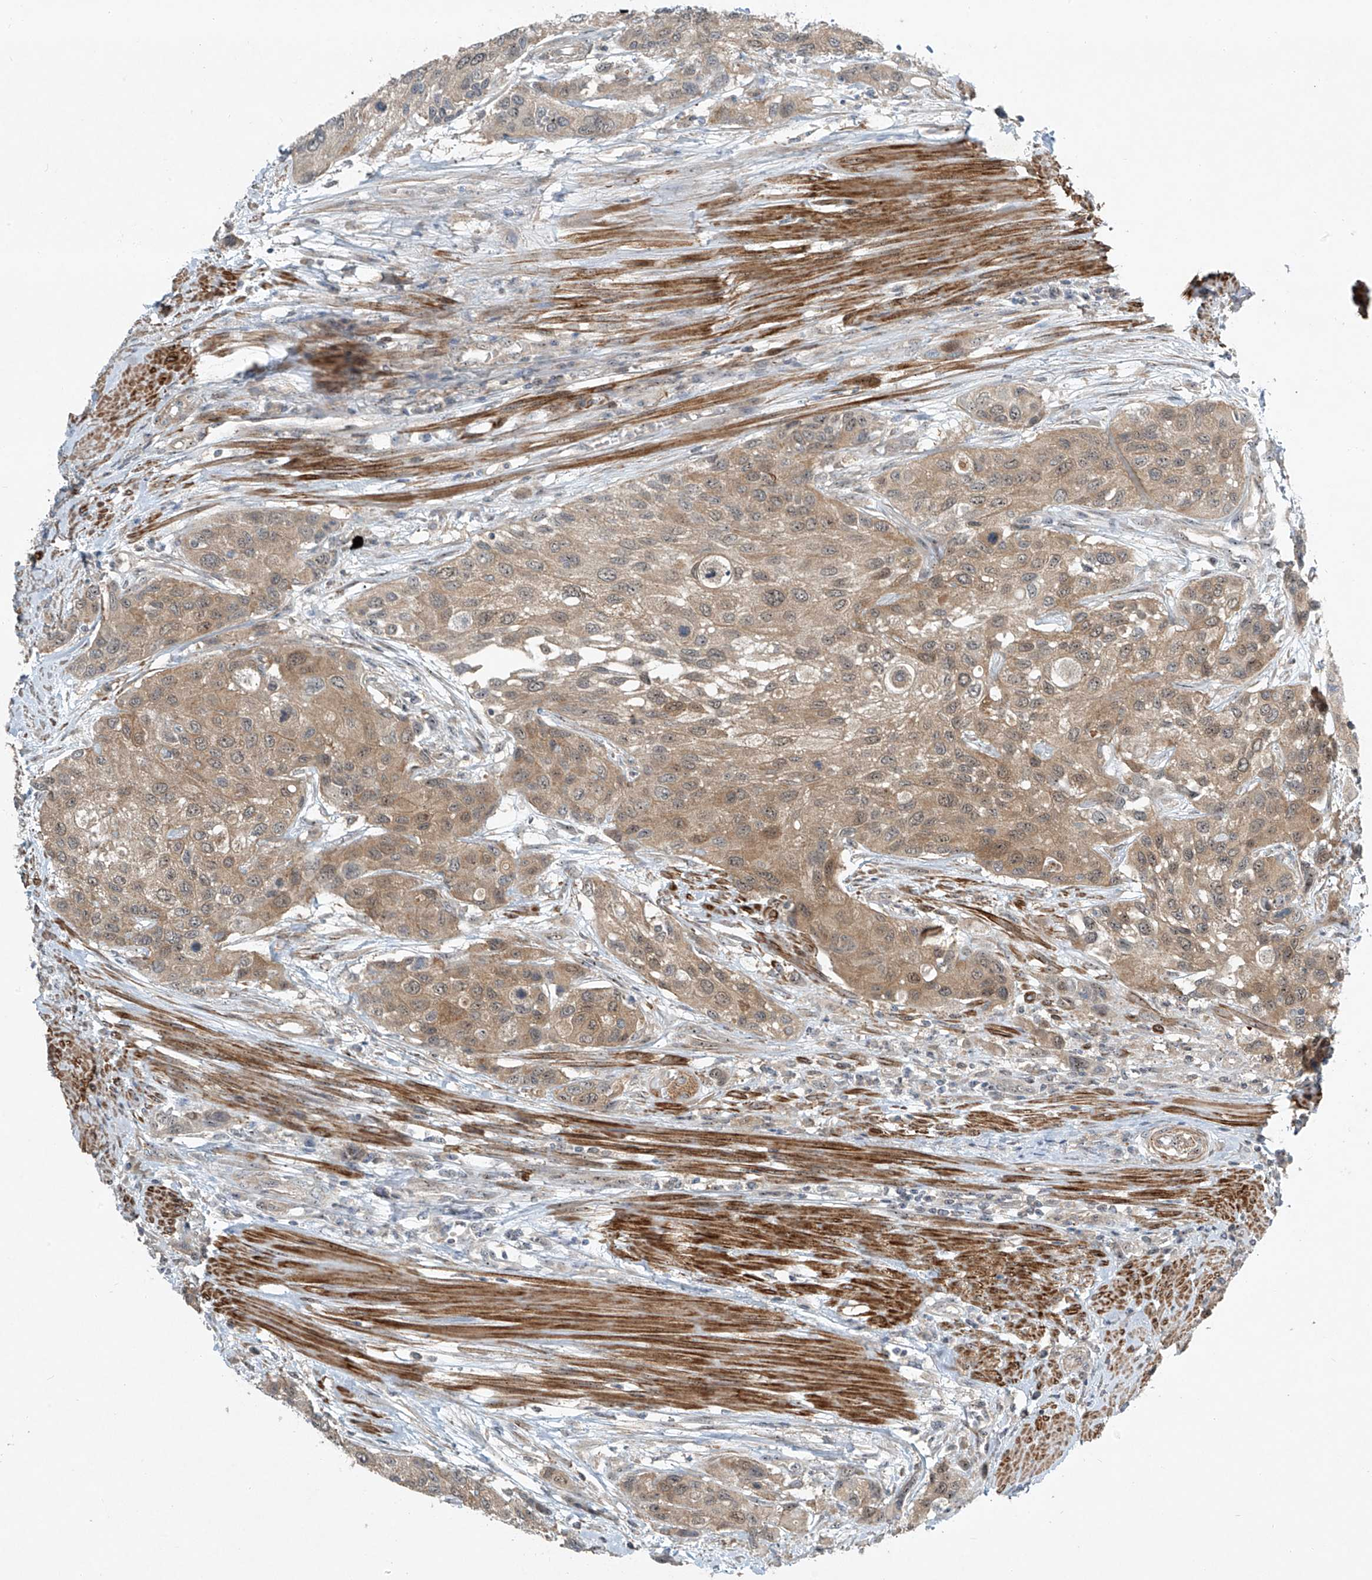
{"staining": {"intensity": "weak", "quantity": ">75%", "location": "cytoplasmic/membranous"}, "tissue": "urothelial cancer", "cell_type": "Tumor cells", "image_type": "cancer", "snomed": [{"axis": "morphology", "description": "Normal tissue, NOS"}, {"axis": "morphology", "description": "Urothelial carcinoma, High grade"}, {"axis": "topography", "description": "Vascular tissue"}, {"axis": "topography", "description": "Urinary bladder"}], "caption": "IHC of human urothelial cancer shows low levels of weak cytoplasmic/membranous expression in about >75% of tumor cells. Using DAB (3,3'-diaminobenzidine) (brown) and hematoxylin (blue) stains, captured at high magnification using brightfield microscopy.", "gene": "PPCS", "patient": {"sex": "female", "age": 56}}